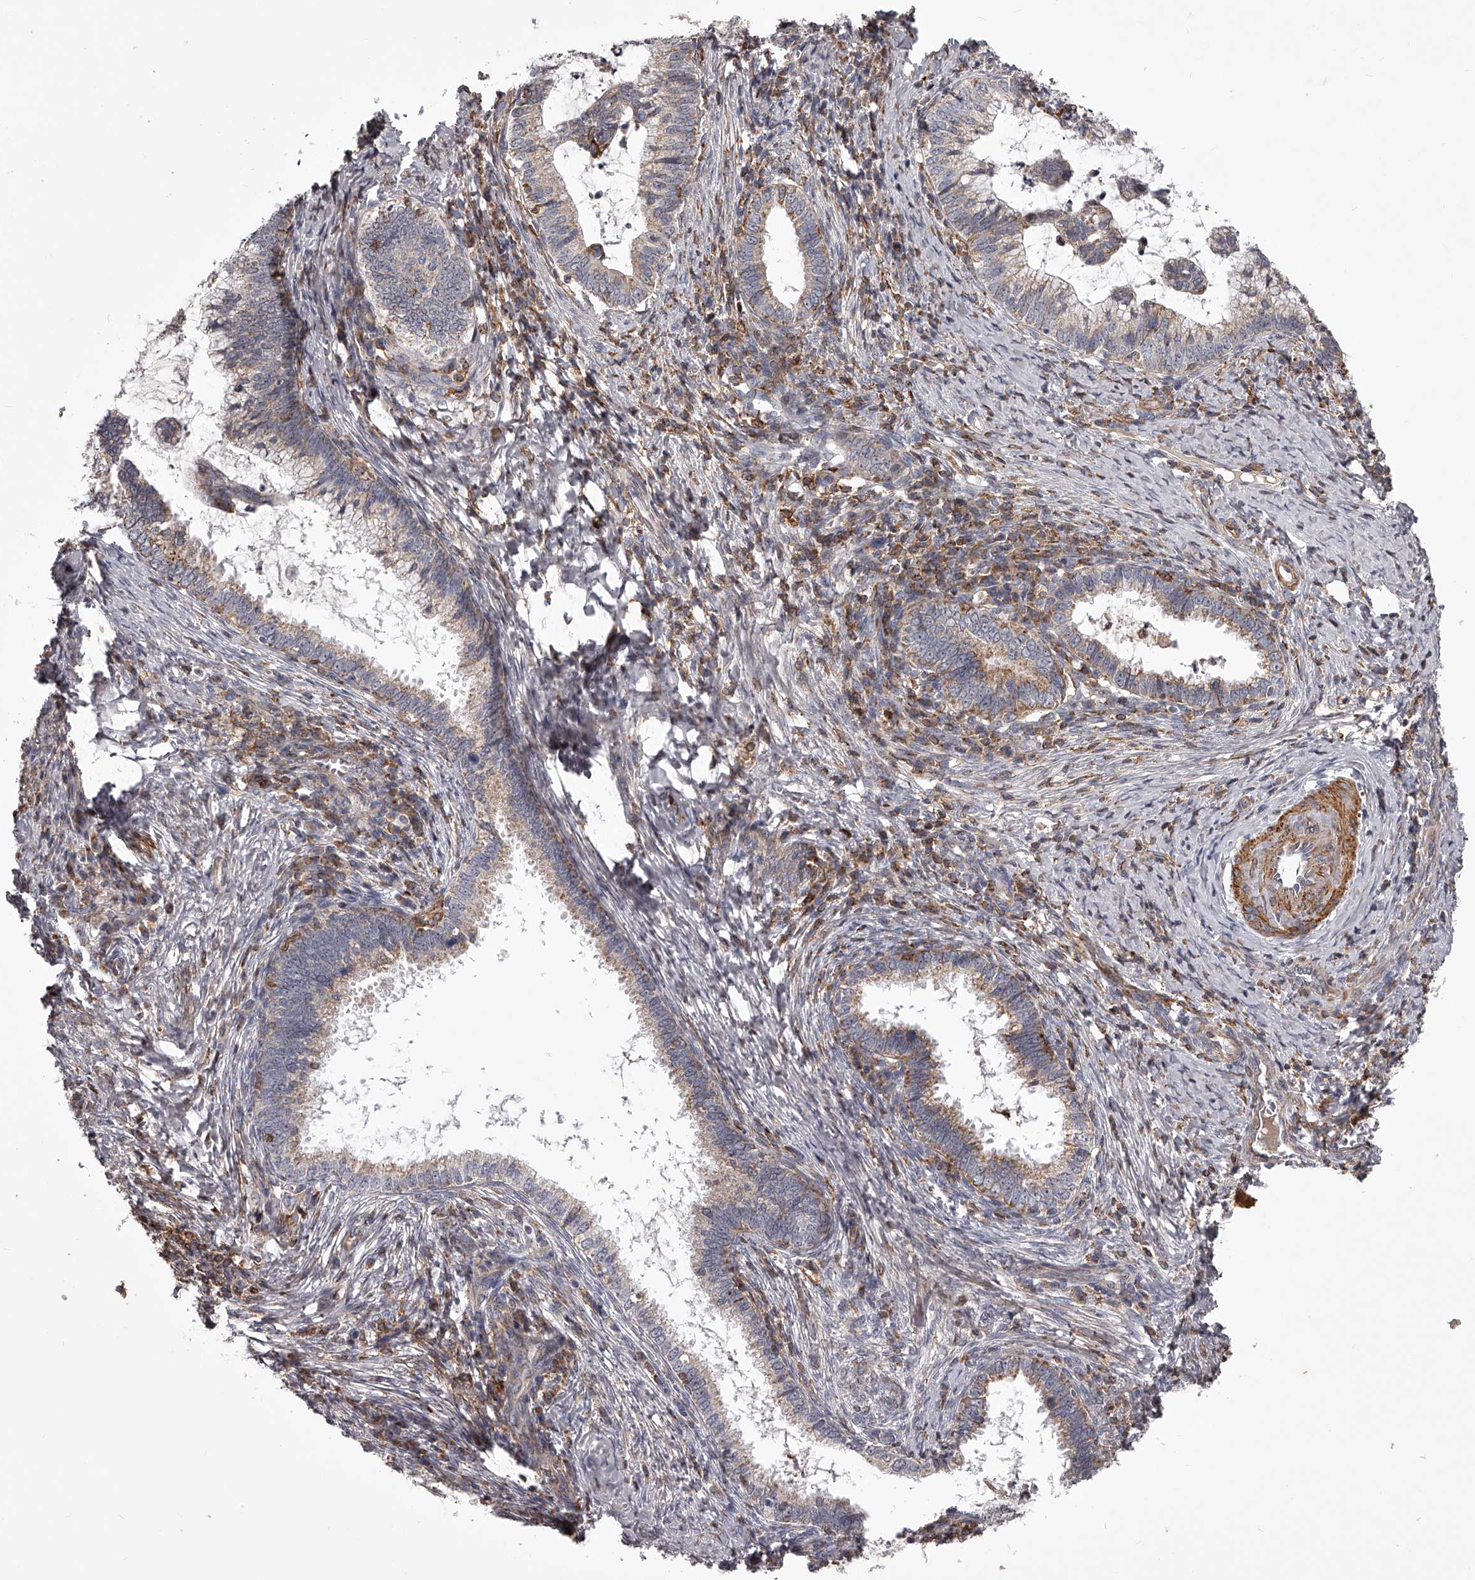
{"staining": {"intensity": "weak", "quantity": "25%-75%", "location": "cytoplasmic/membranous"}, "tissue": "cervical cancer", "cell_type": "Tumor cells", "image_type": "cancer", "snomed": [{"axis": "morphology", "description": "Adenocarcinoma, NOS"}, {"axis": "topography", "description": "Cervix"}], "caption": "Human cervical cancer stained for a protein (brown) shows weak cytoplasmic/membranous positive expression in approximately 25%-75% of tumor cells.", "gene": "RRP36", "patient": {"sex": "female", "age": 36}}